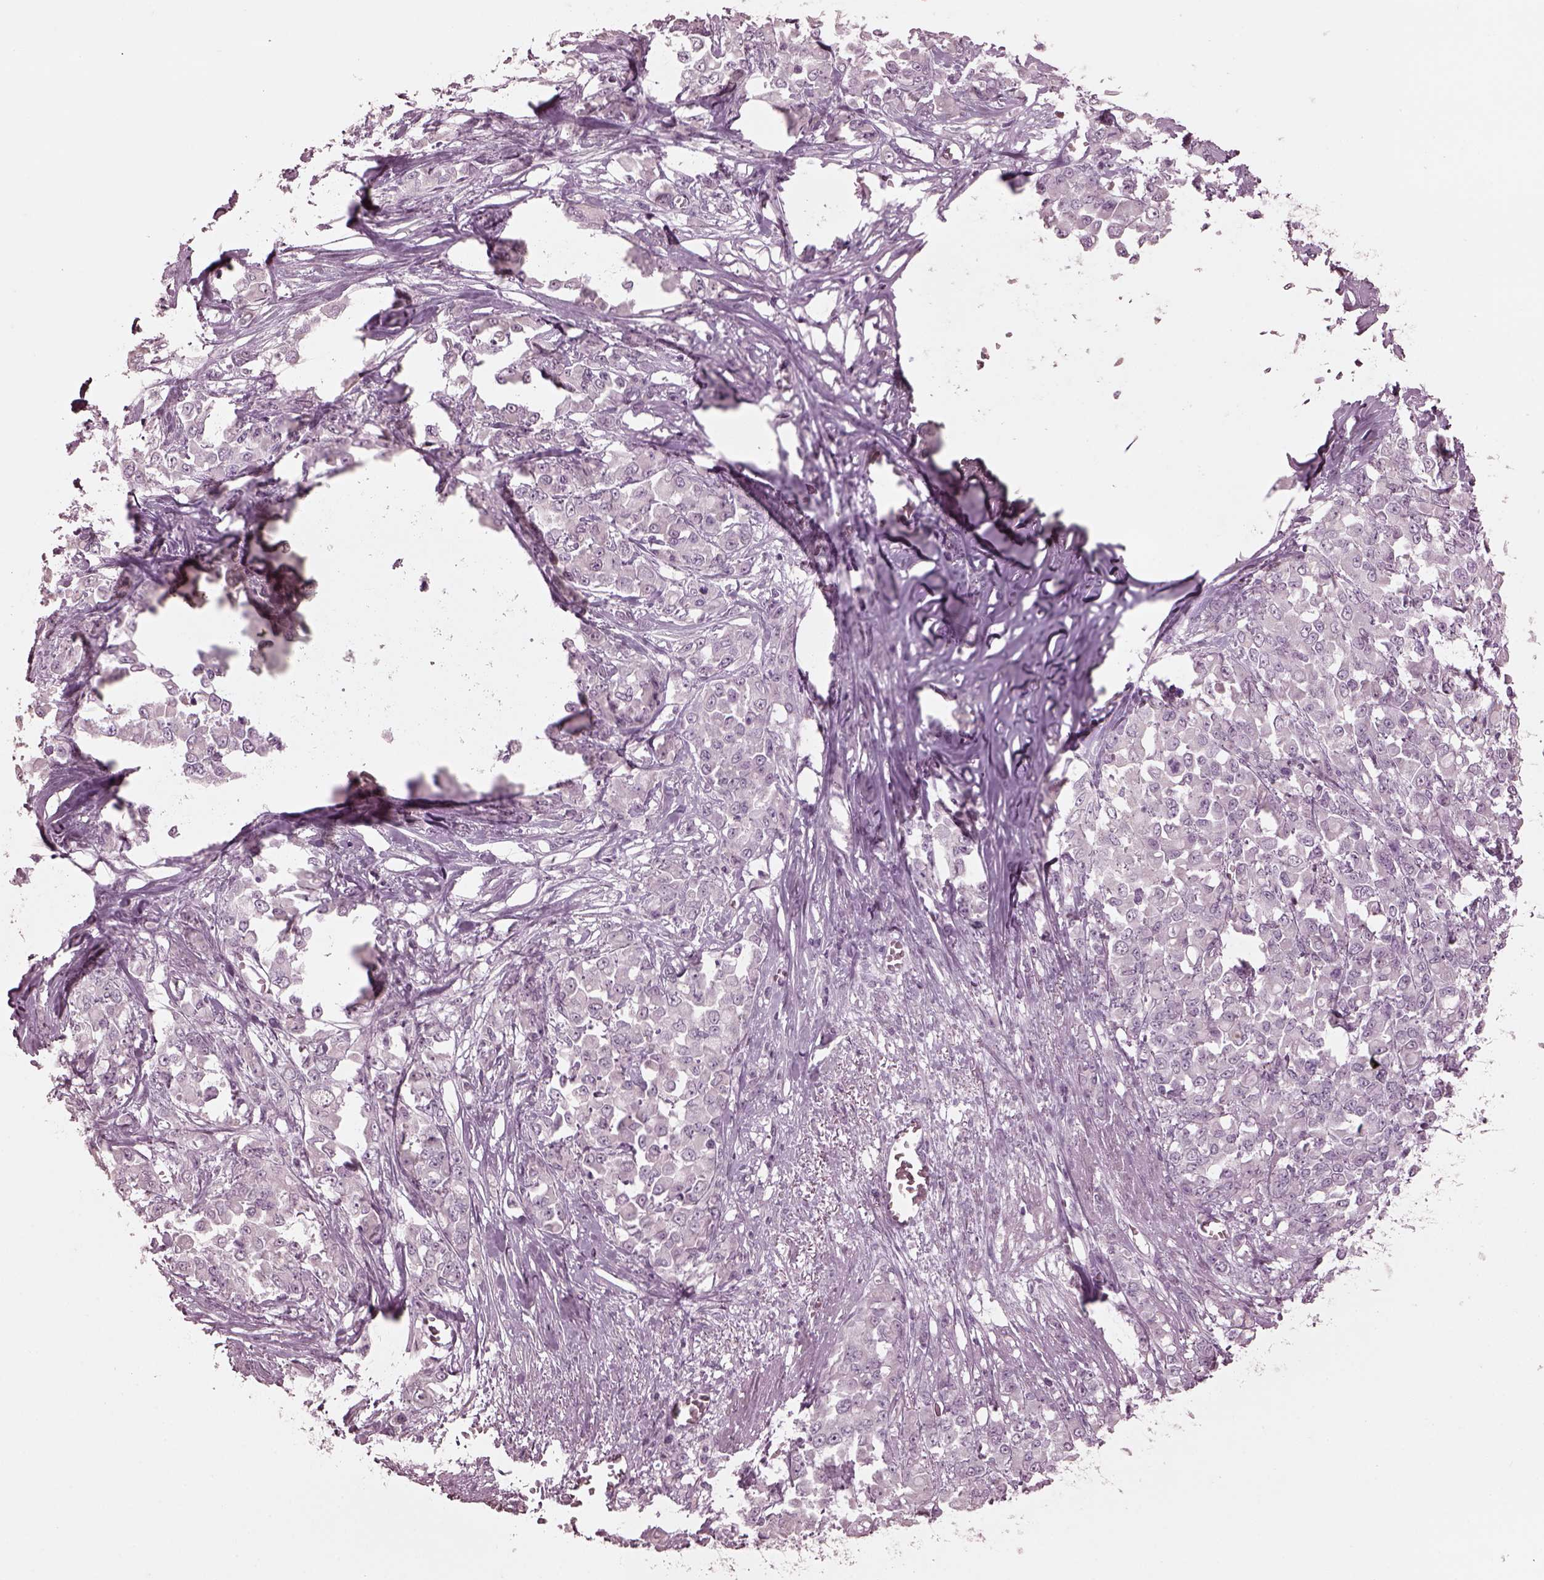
{"staining": {"intensity": "negative", "quantity": "none", "location": "none"}, "tissue": "stomach cancer", "cell_type": "Tumor cells", "image_type": "cancer", "snomed": [{"axis": "morphology", "description": "Adenocarcinoma, NOS"}, {"axis": "topography", "description": "Stomach"}], "caption": "DAB immunohistochemical staining of human stomach adenocarcinoma shows no significant positivity in tumor cells.", "gene": "CGA", "patient": {"sex": "female", "age": 76}}